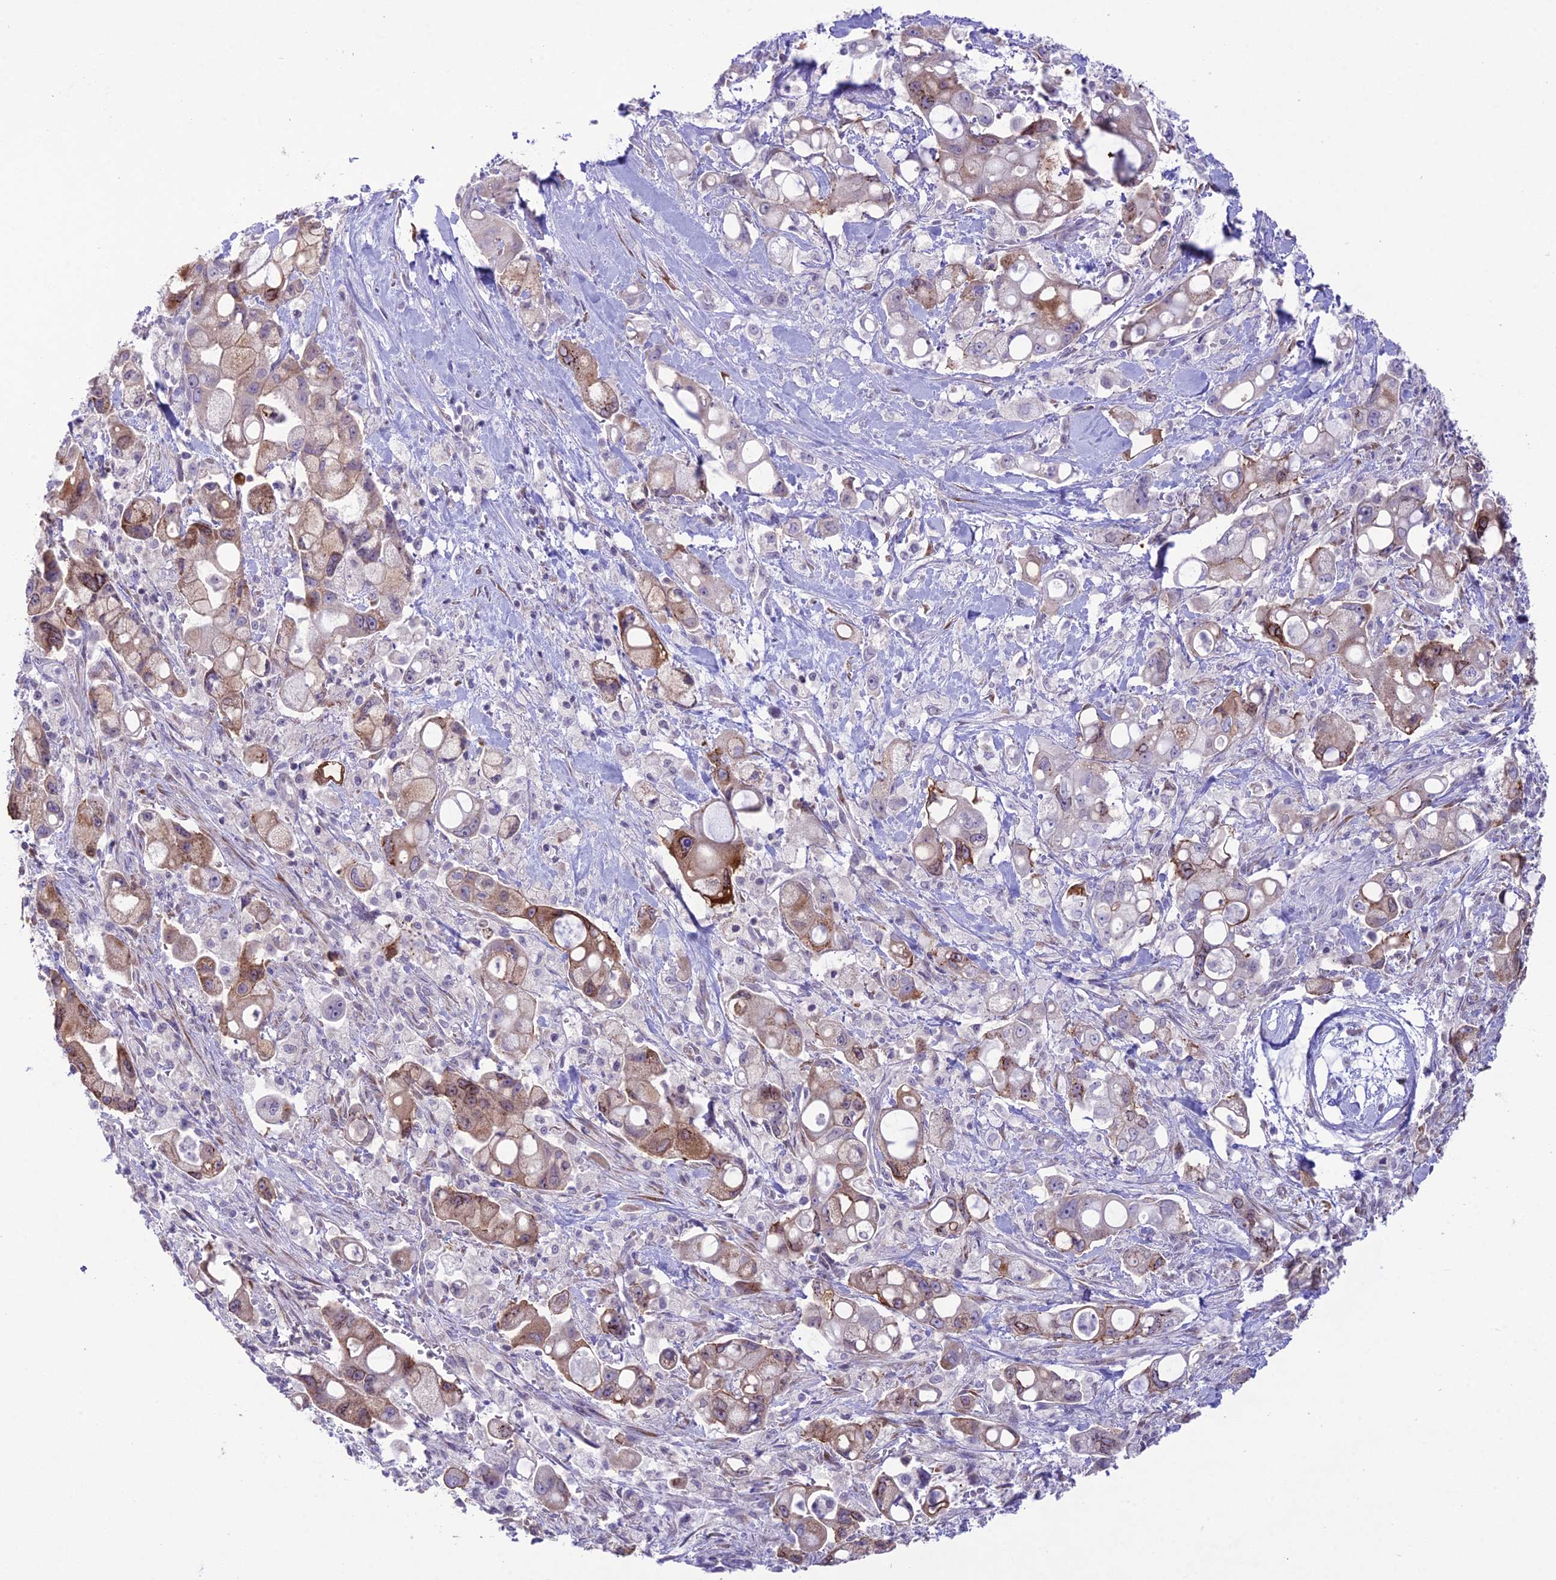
{"staining": {"intensity": "moderate", "quantity": "25%-75%", "location": "cytoplasmic/membranous"}, "tissue": "pancreatic cancer", "cell_type": "Tumor cells", "image_type": "cancer", "snomed": [{"axis": "morphology", "description": "Adenocarcinoma, NOS"}, {"axis": "topography", "description": "Pancreas"}], "caption": "Immunohistochemistry of human adenocarcinoma (pancreatic) reveals medium levels of moderate cytoplasmic/membranous expression in approximately 25%-75% of tumor cells.", "gene": "RPS26", "patient": {"sex": "male", "age": 68}}